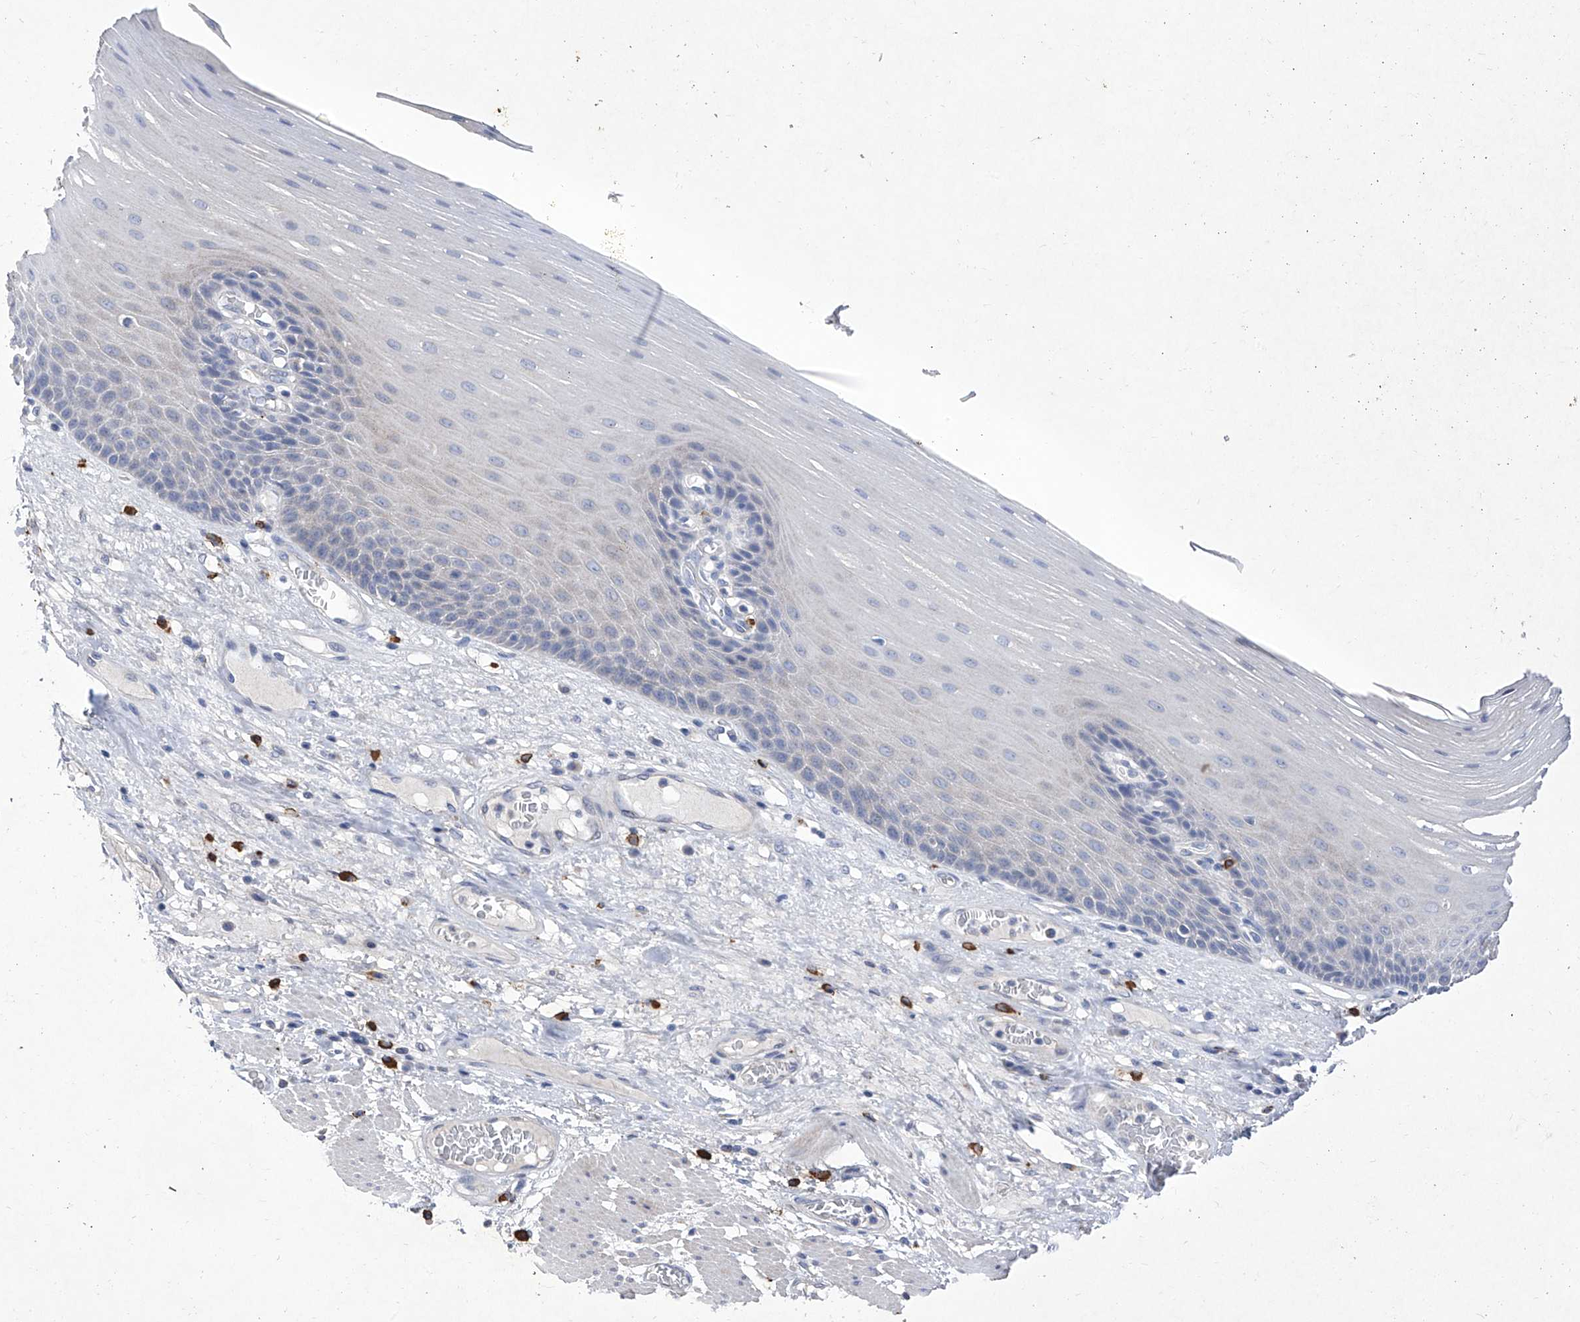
{"staining": {"intensity": "negative", "quantity": "none", "location": "none"}, "tissue": "esophagus", "cell_type": "Squamous epithelial cells", "image_type": "normal", "snomed": [{"axis": "morphology", "description": "Normal tissue, NOS"}, {"axis": "topography", "description": "Esophagus"}], "caption": "A micrograph of esophagus stained for a protein shows no brown staining in squamous epithelial cells.", "gene": "IFNL2", "patient": {"sex": "male", "age": 62}}